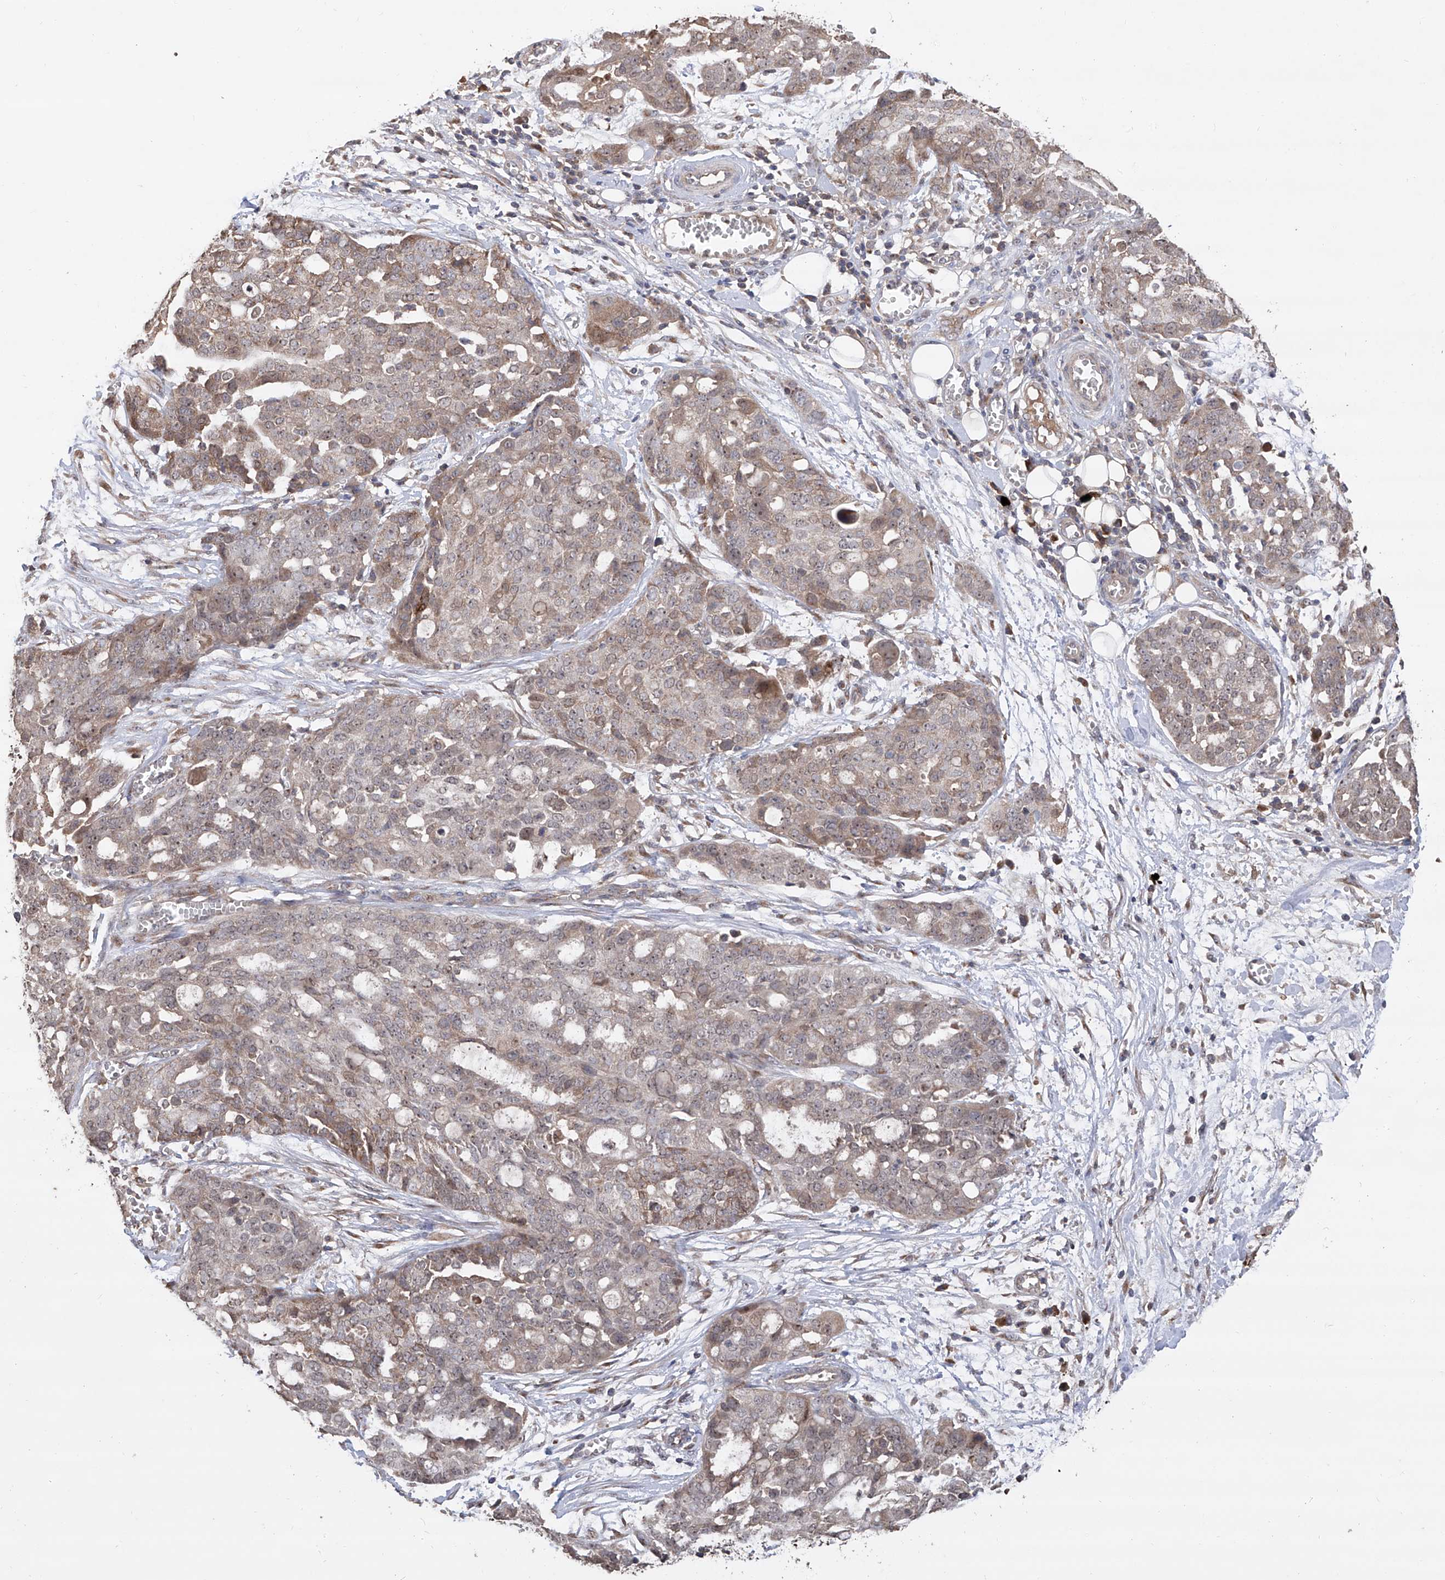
{"staining": {"intensity": "weak", "quantity": "25%-75%", "location": "cytoplasmic/membranous,nuclear"}, "tissue": "ovarian cancer", "cell_type": "Tumor cells", "image_type": "cancer", "snomed": [{"axis": "morphology", "description": "Cystadenocarcinoma, serous, NOS"}, {"axis": "topography", "description": "Soft tissue"}, {"axis": "topography", "description": "Ovary"}], "caption": "This histopathology image shows IHC staining of human ovarian cancer, with low weak cytoplasmic/membranous and nuclear positivity in about 25%-75% of tumor cells.", "gene": "EDN1", "patient": {"sex": "female", "age": 57}}